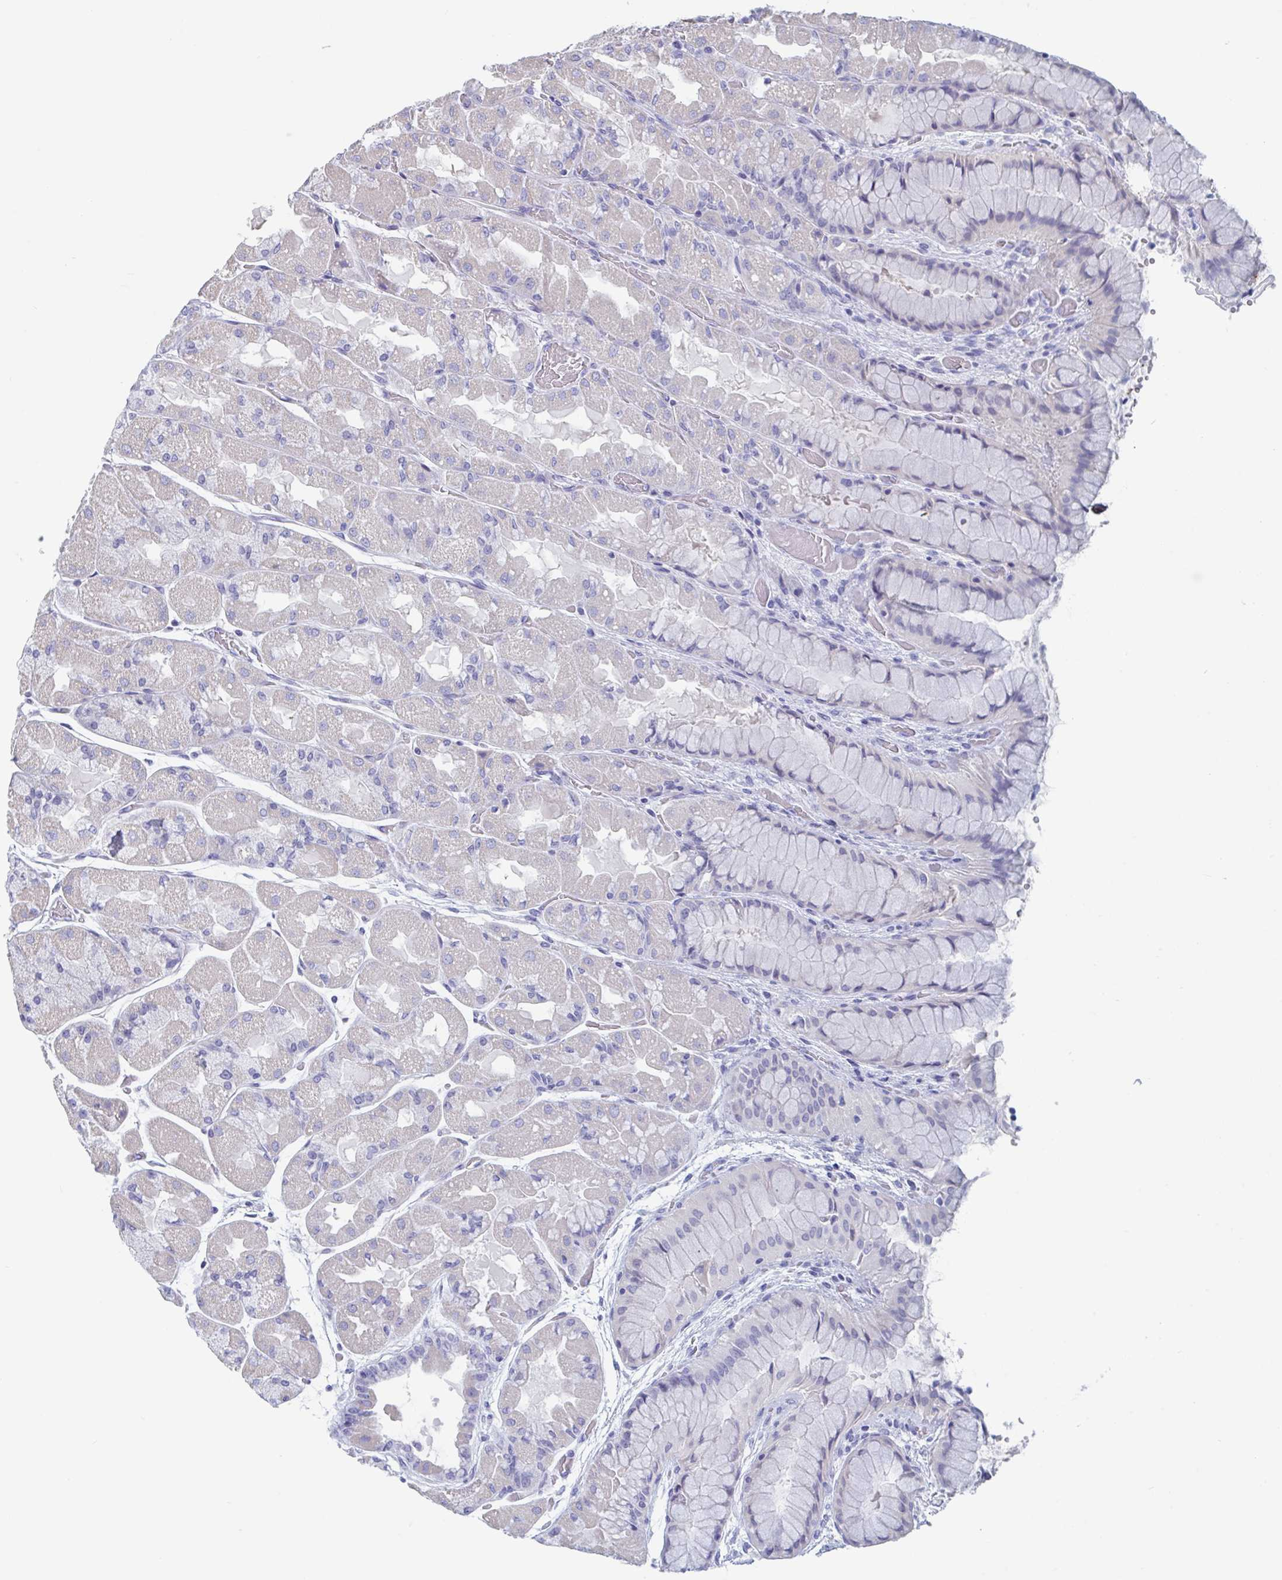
{"staining": {"intensity": "negative", "quantity": "none", "location": "none"}, "tissue": "stomach", "cell_type": "Glandular cells", "image_type": "normal", "snomed": [{"axis": "morphology", "description": "Normal tissue, NOS"}, {"axis": "topography", "description": "Stomach"}], "caption": "DAB (3,3'-diaminobenzidine) immunohistochemical staining of normal stomach reveals no significant staining in glandular cells. (Immunohistochemistry, brightfield microscopy, high magnification).", "gene": "DPEP3", "patient": {"sex": "female", "age": 61}}